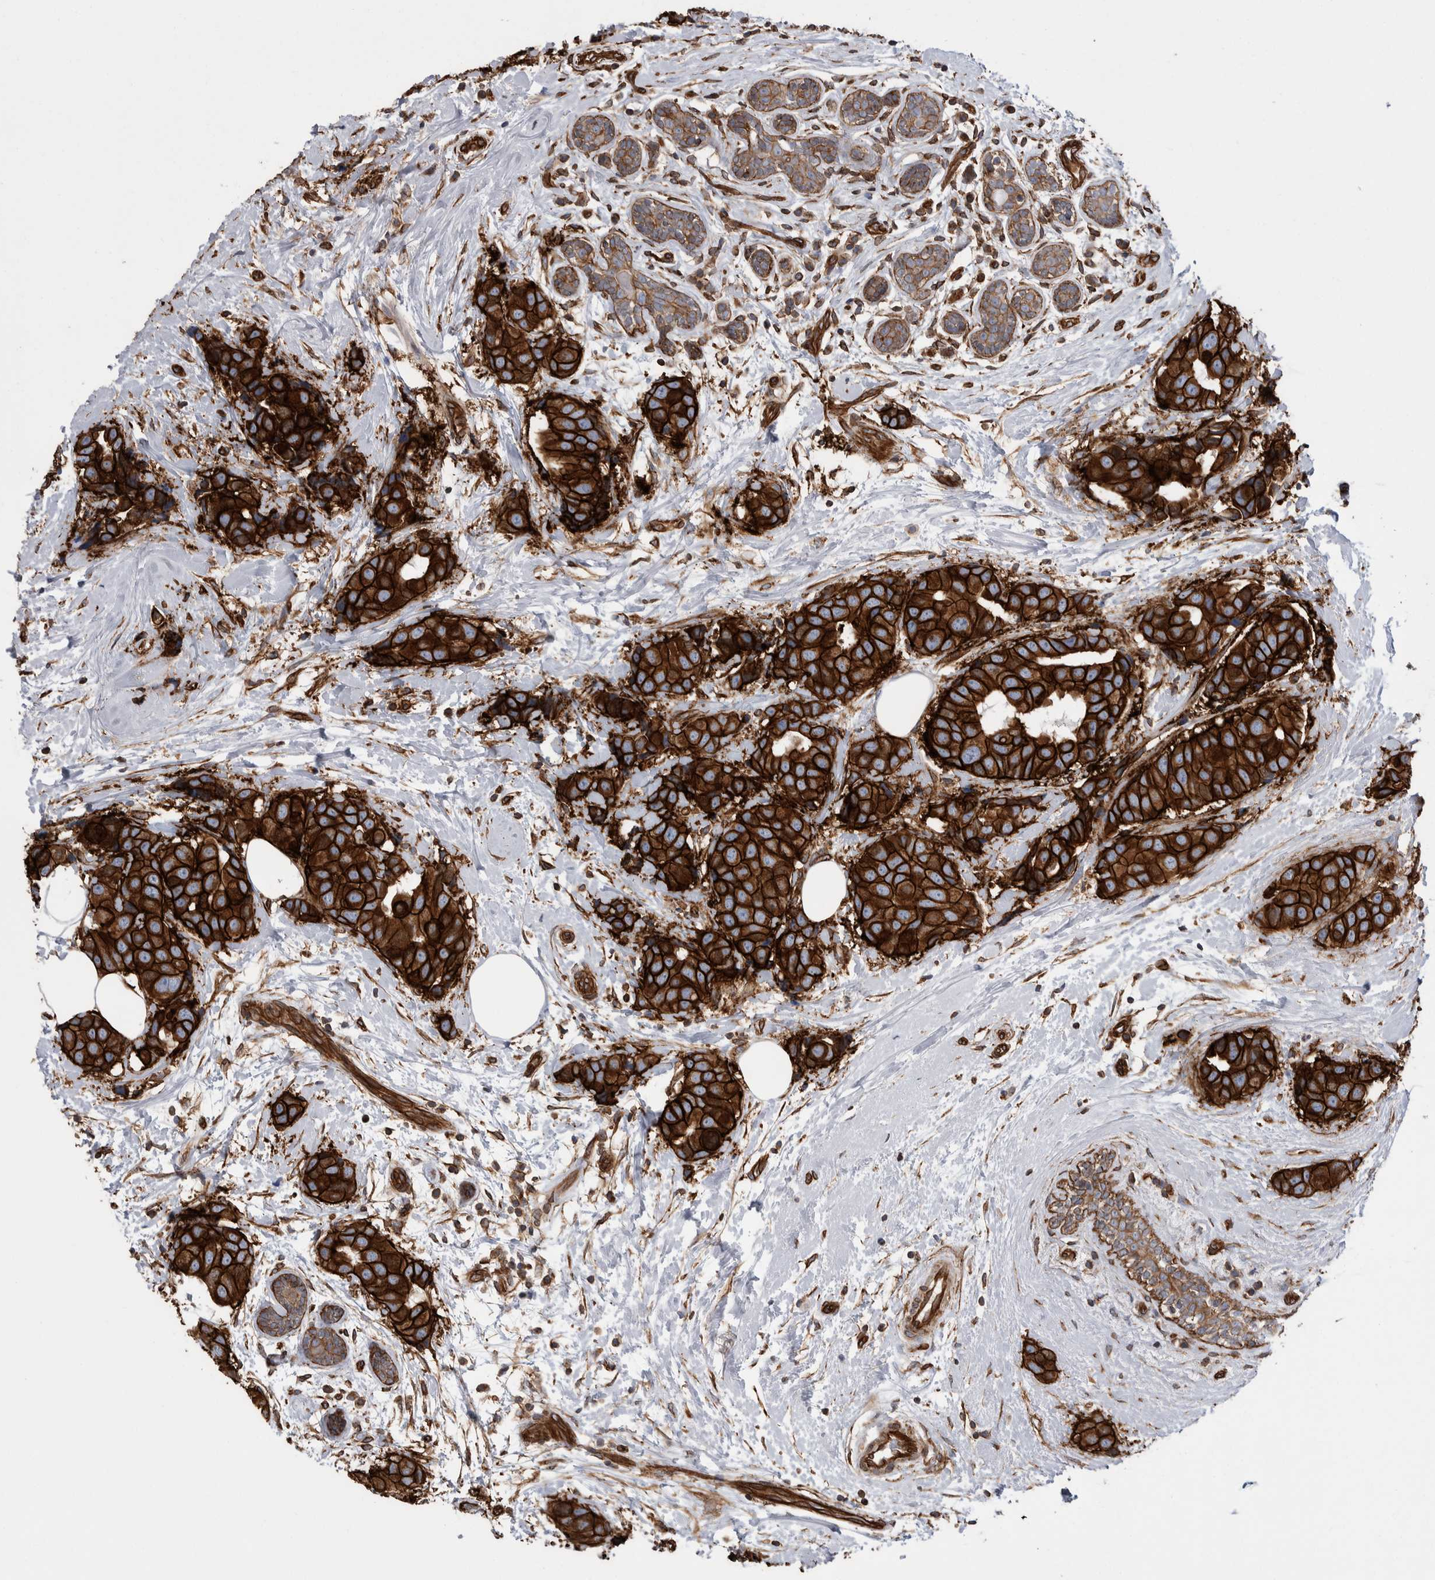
{"staining": {"intensity": "strong", "quantity": ">75%", "location": "cytoplasmic/membranous"}, "tissue": "breast cancer", "cell_type": "Tumor cells", "image_type": "cancer", "snomed": [{"axis": "morphology", "description": "Normal tissue, NOS"}, {"axis": "morphology", "description": "Duct carcinoma"}, {"axis": "topography", "description": "Breast"}], "caption": "Breast cancer (invasive ductal carcinoma) stained with a brown dye demonstrates strong cytoplasmic/membranous positive staining in about >75% of tumor cells.", "gene": "KIF12", "patient": {"sex": "female", "age": 39}}